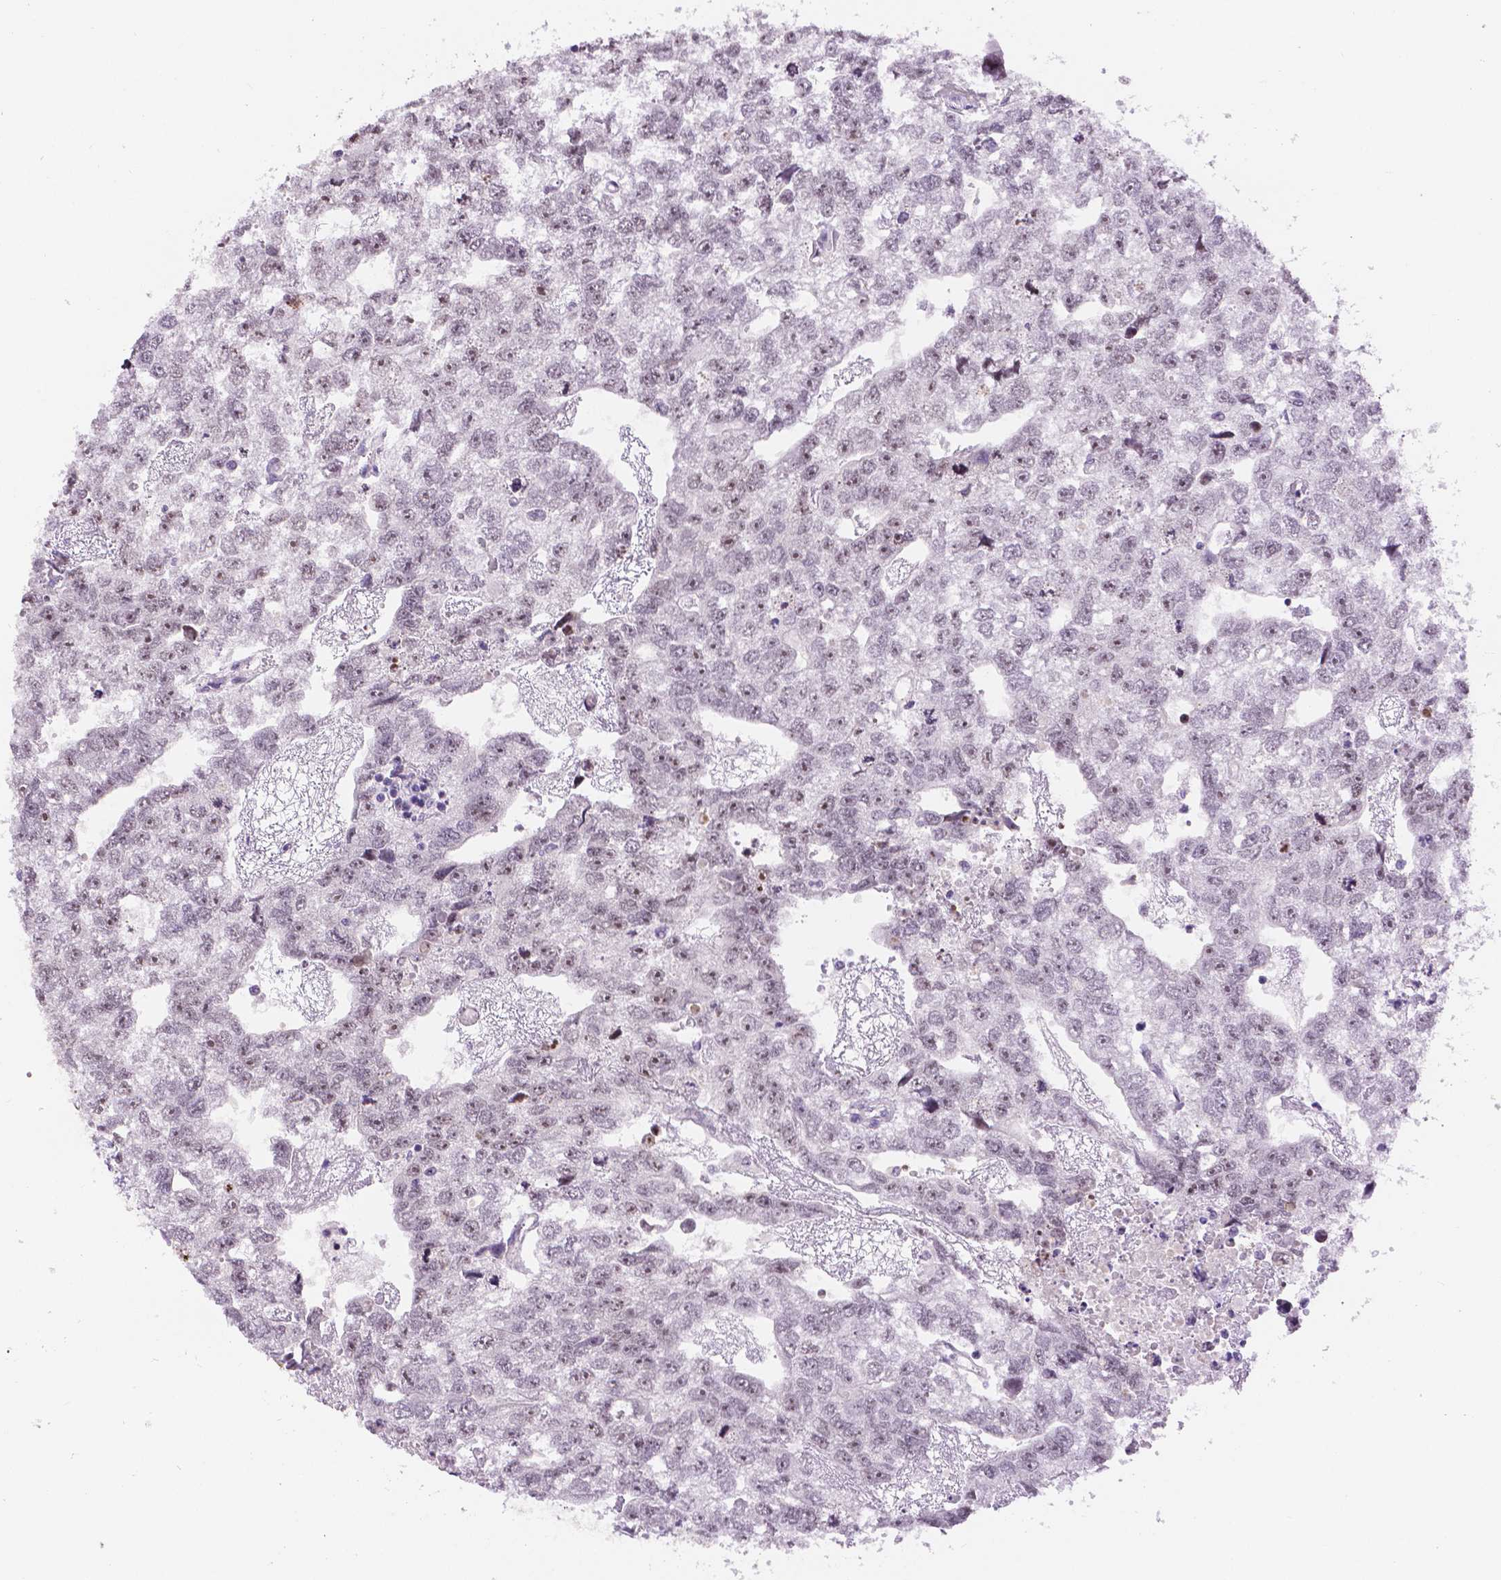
{"staining": {"intensity": "weak", "quantity": "<25%", "location": "nuclear"}, "tissue": "testis cancer", "cell_type": "Tumor cells", "image_type": "cancer", "snomed": [{"axis": "morphology", "description": "Carcinoma, Embryonal, NOS"}, {"axis": "morphology", "description": "Teratoma, malignant, NOS"}, {"axis": "topography", "description": "Testis"}], "caption": "High magnification brightfield microscopy of malignant teratoma (testis) stained with DAB (brown) and counterstained with hematoxylin (blue): tumor cells show no significant staining.", "gene": "NHP2", "patient": {"sex": "male", "age": 44}}